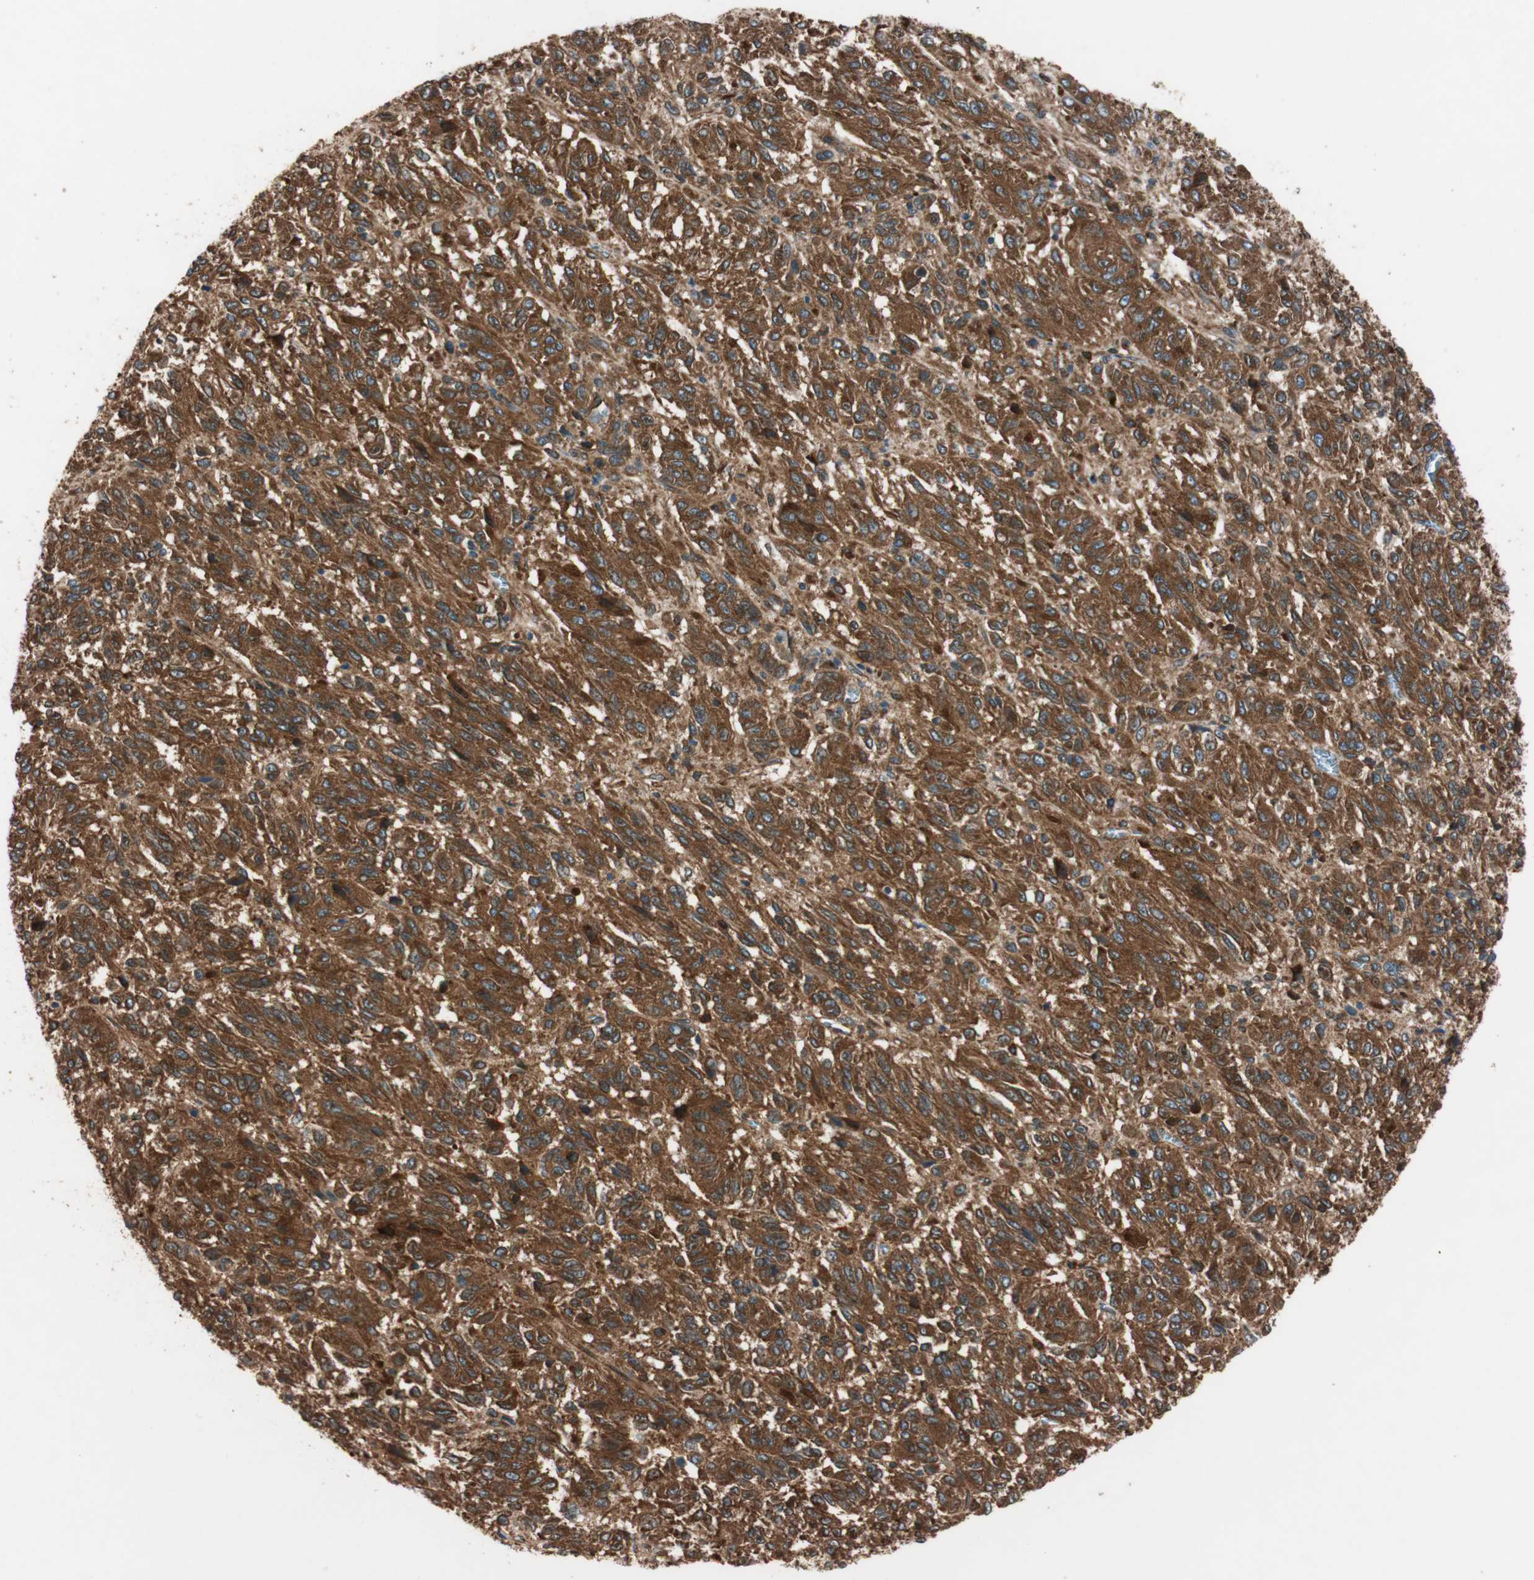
{"staining": {"intensity": "strong", "quantity": ">75%", "location": "cytoplasmic/membranous"}, "tissue": "melanoma", "cell_type": "Tumor cells", "image_type": "cancer", "snomed": [{"axis": "morphology", "description": "Malignant melanoma, Metastatic site"}, {"axis": "topography", "description": "Lung"}], "caption": "Immunohistochemistry of melanoma displays high levels of strong cytoplasmic/membranous staining in approximately >75% of tumor cells. Nuclei are stained in blue.", "gene": "RAB5A", "patient": {"sex": "male", "age": 64}}